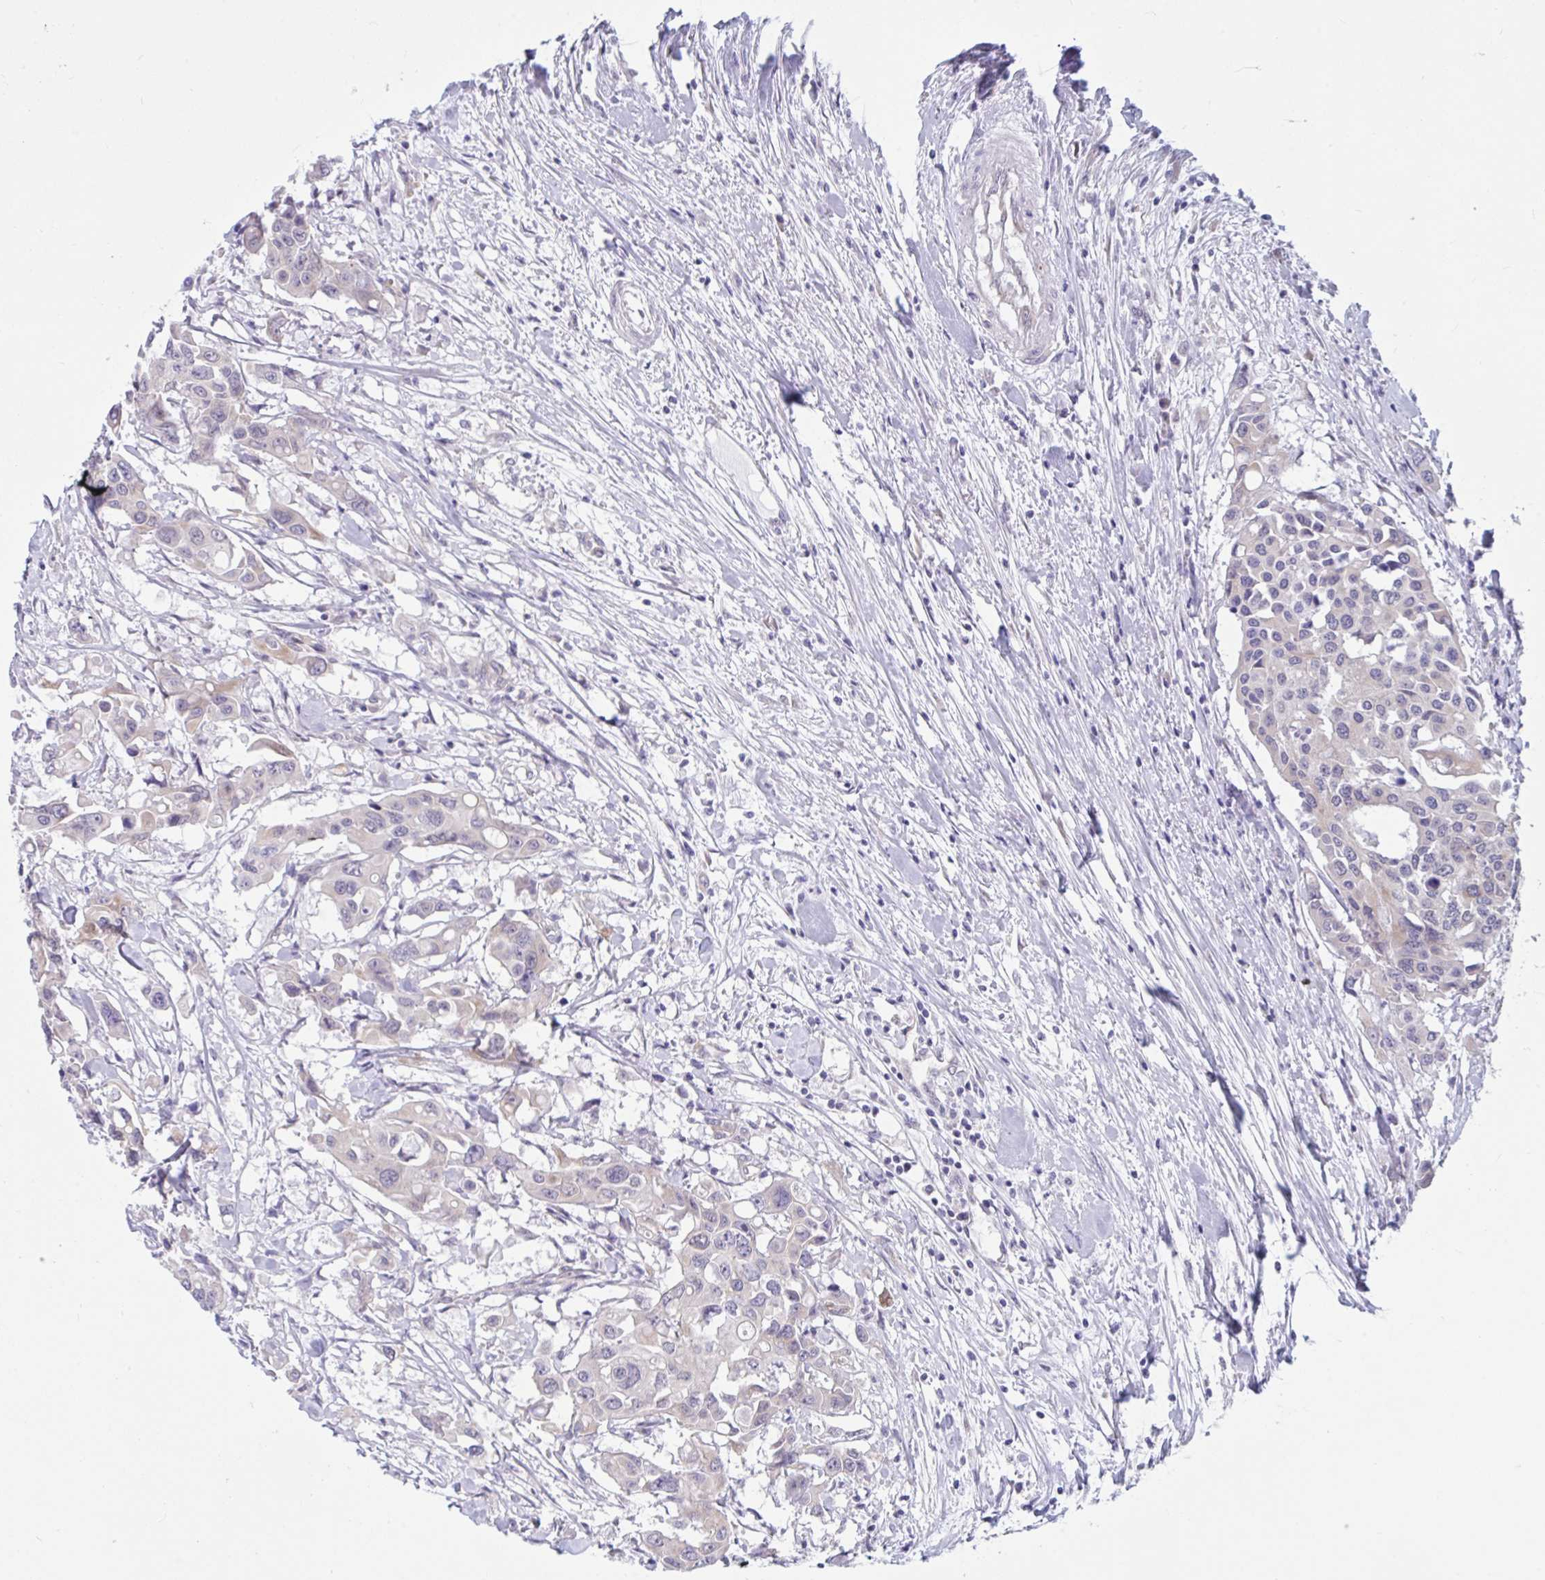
{"staining": {"intensity": "negative", "quantity": "none", "location": "none"}, "tissue": "colorectal cancer", "cell_type": "Tumor cells", "image_type": "cancer", "snomed": [{"axis": "morphology", "description": "Adenocarcinoma, NOS"}, {"axis": "topography", "description": "Colon"}], "caption": "IHC photomicrograph of neoplastic tissue: adenocarcinoma (colorectal) stained with DAB displays no significant protein staining in tumor cells.", "gene": "CAMLG", "patient": {"sex": "male", "age": 77}}